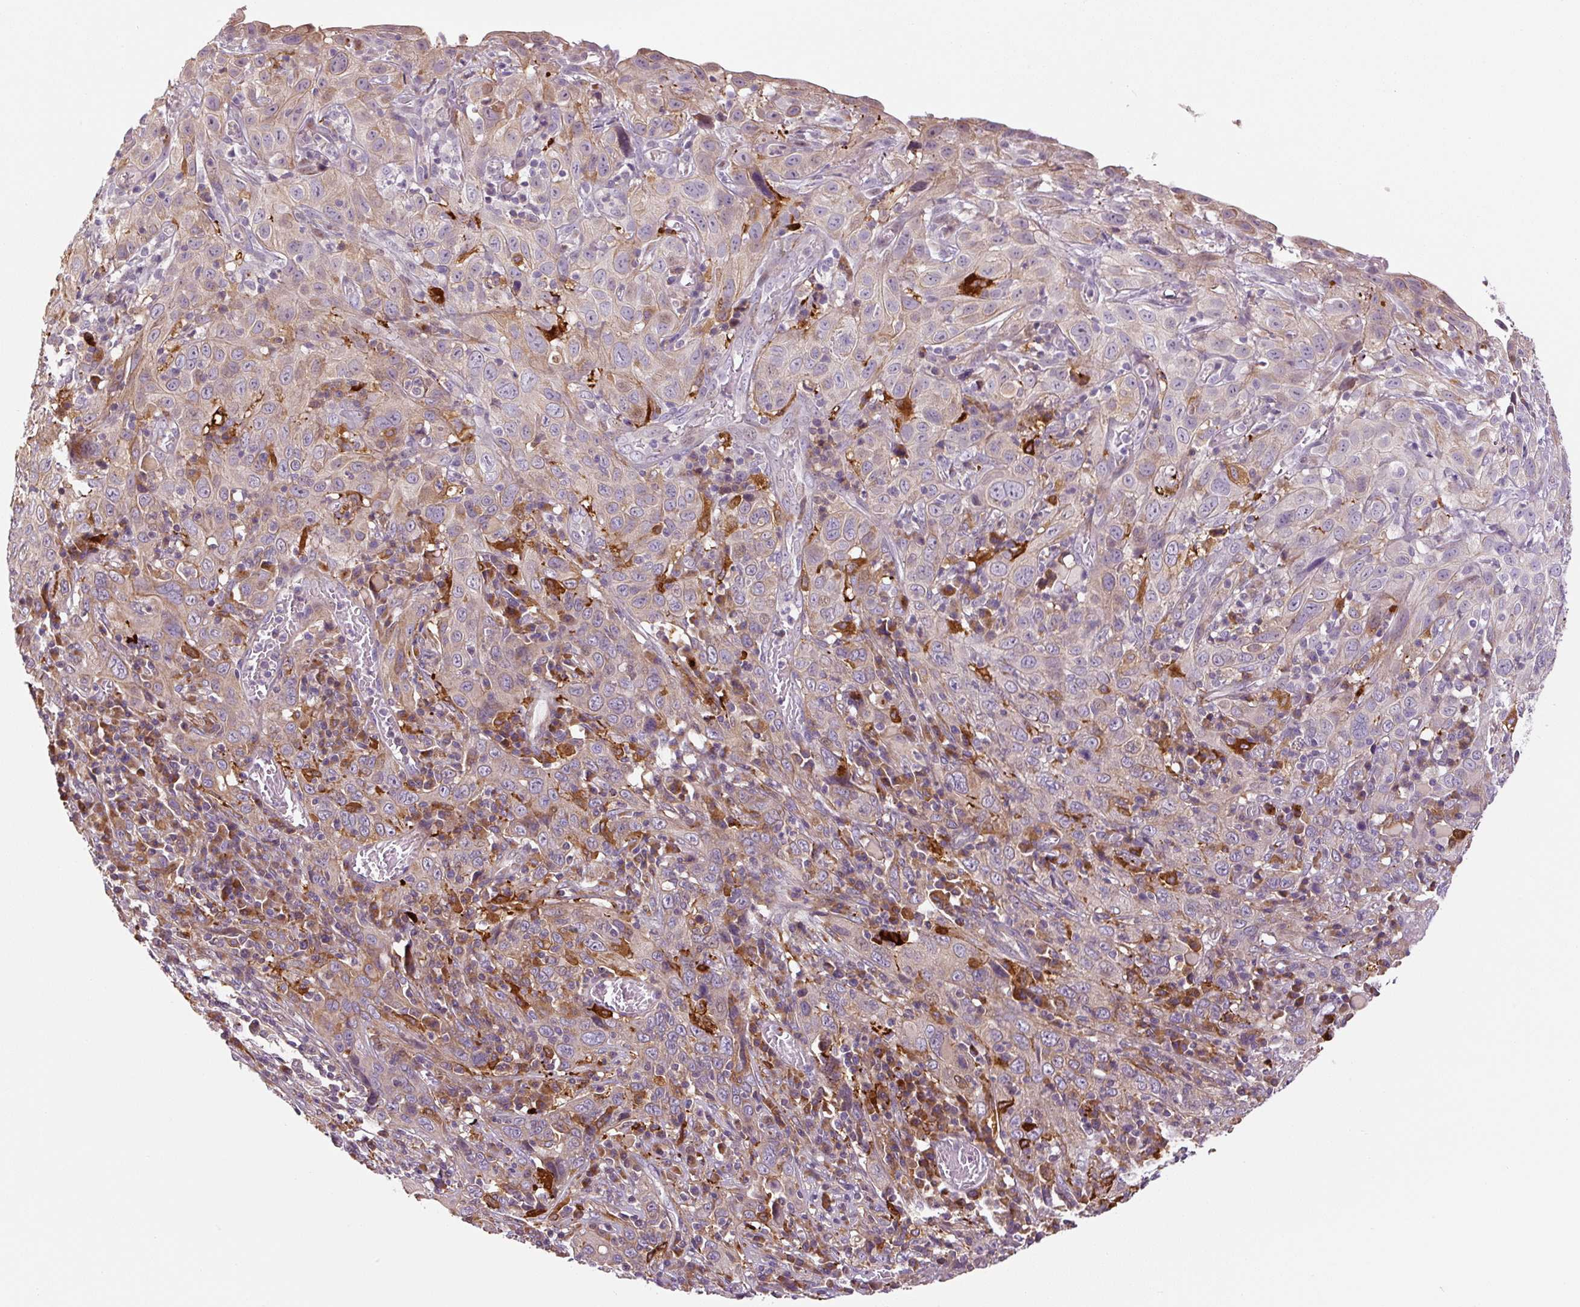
{"staining": {"intensity": "weak", "quantity": "25%-75%", "location": "cytoplasmic/membranous"}, "tissue": "cervical cancer", "cell_type": "Tumor cells", "image_type": "cancer", "snomed": [{"axis": "morphology", "description": "Squamous cell carcinoma, NOS"}, {"axis": "topography", "description": "Cervix"}], "caption": "A brown stain shows weak cytoplasmic/membranous expression of a protein in human cervical cancer tumor cells.", "gene": "FUT10", "patient": {"sex": "female", "age": 46}}